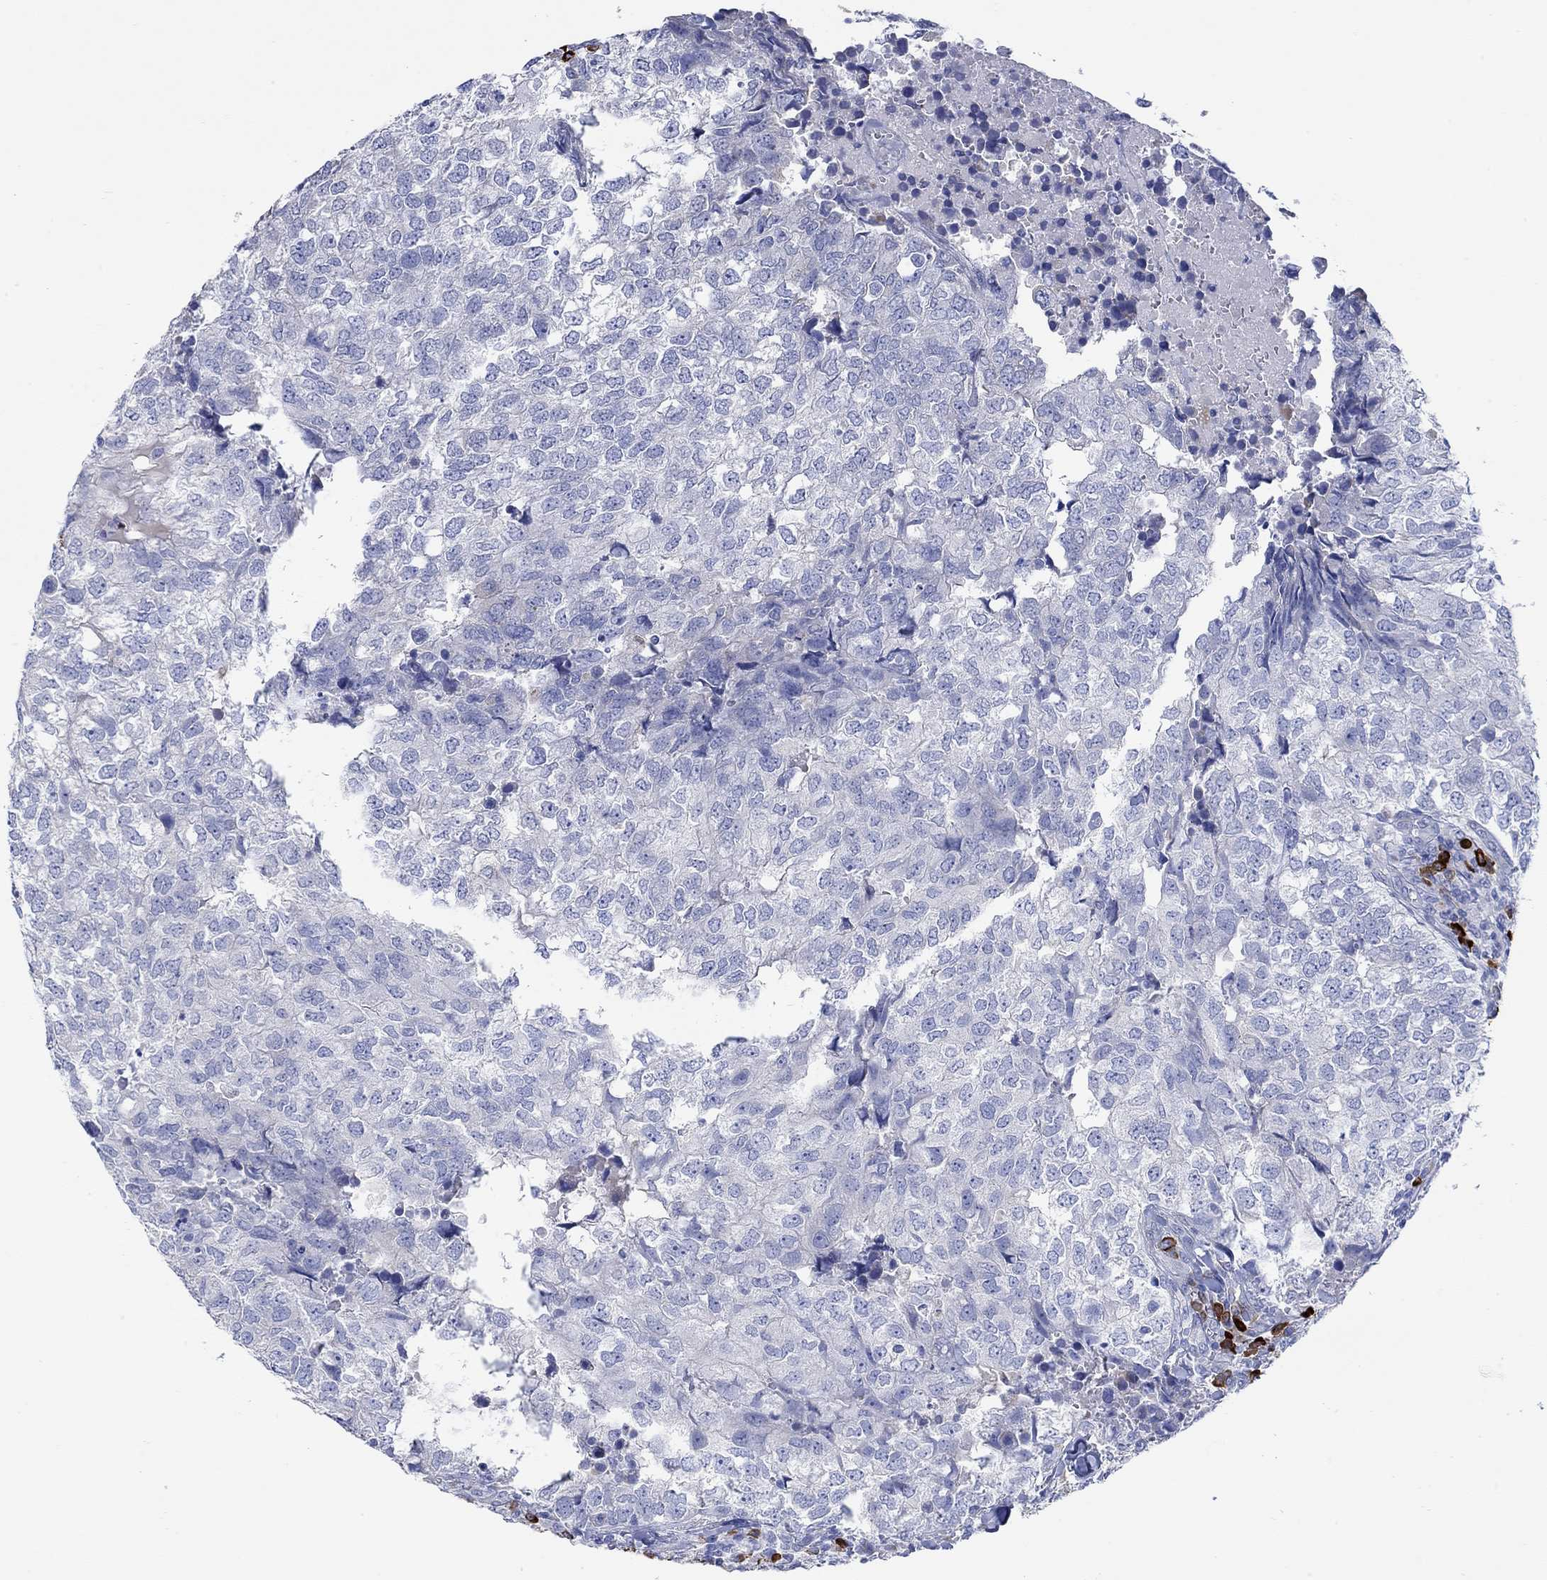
{"staining": {"intensity": "negative", "quantity": "none", "location": "none"}, "tissue": "breast cancer", "cell_type": "Tumor cells", "image_type": "cancer", "snomed": [{"axis": "morphology", "description": "Duct carcinoma"}, {"axis": "topography", "description": "Breast"}], "caption": "The IHC photomicrograph has no significant staining in tumor cells of breast cancer (infiltrating ductal carcinoma) tissue. (DAB immunohistochemistry (IHC), high magnification).", "gene": "P2RY6", "patient": {"sex": "female", "age": 30}}